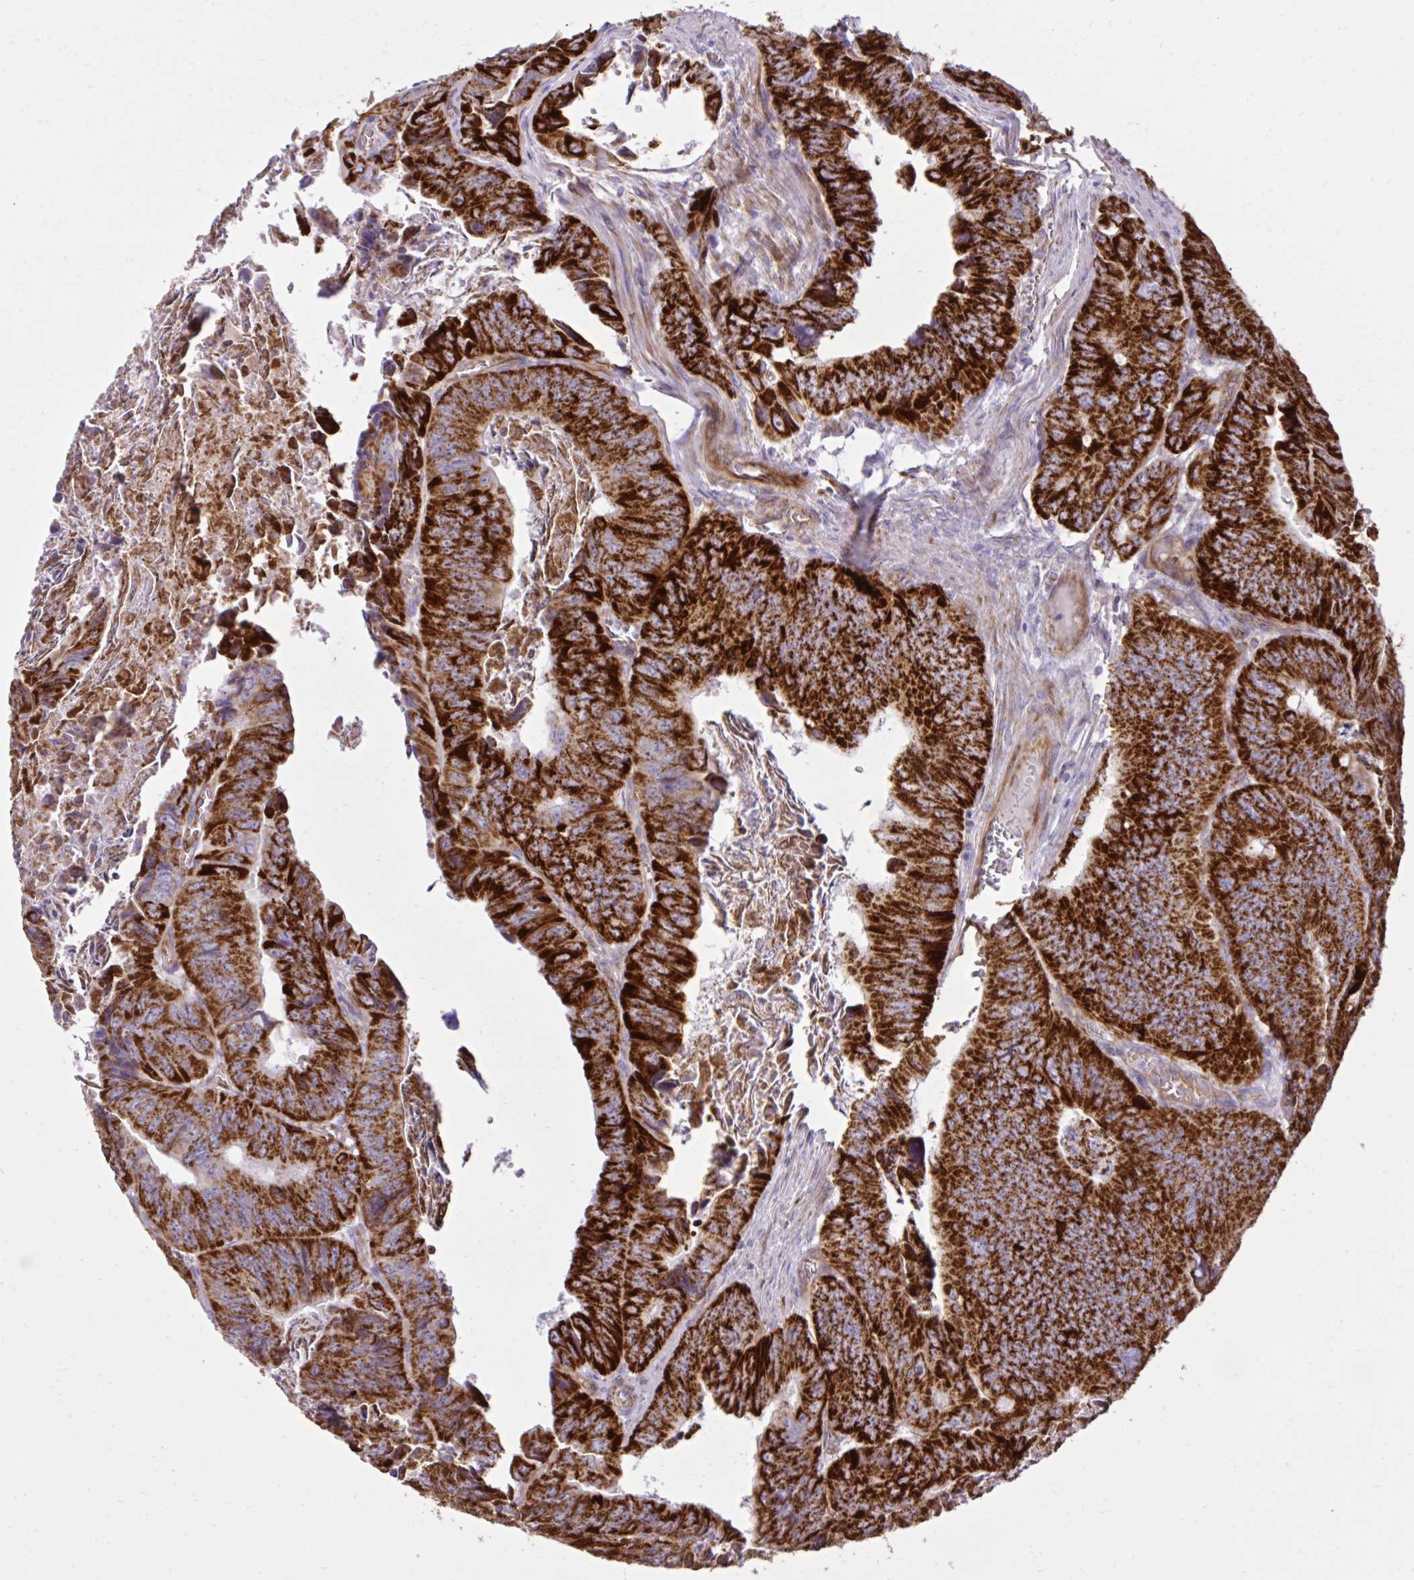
{"staining": {"intensity": "strong", "quantity": ">75%", "location": "cytoplasmic/membranous"}, "tissue": "colorectal cancer", "cell_type": "Tumor cells", "image_type": "cancer", "snomed": [{"axis": "morphology", "description": "Adenocarcinoma, NOS"}, {"axis": "topography", "description": "Colon"}], "caption": "Colorectal cancer was stained to show a protein in brown. There is high levels of strong cytoplasmic/membranous positivity in about >75% of tumor cells. Nuclei are stained in blue.", "gene": "LIMS1", "patient": {"sex": "female", "age": 84}}